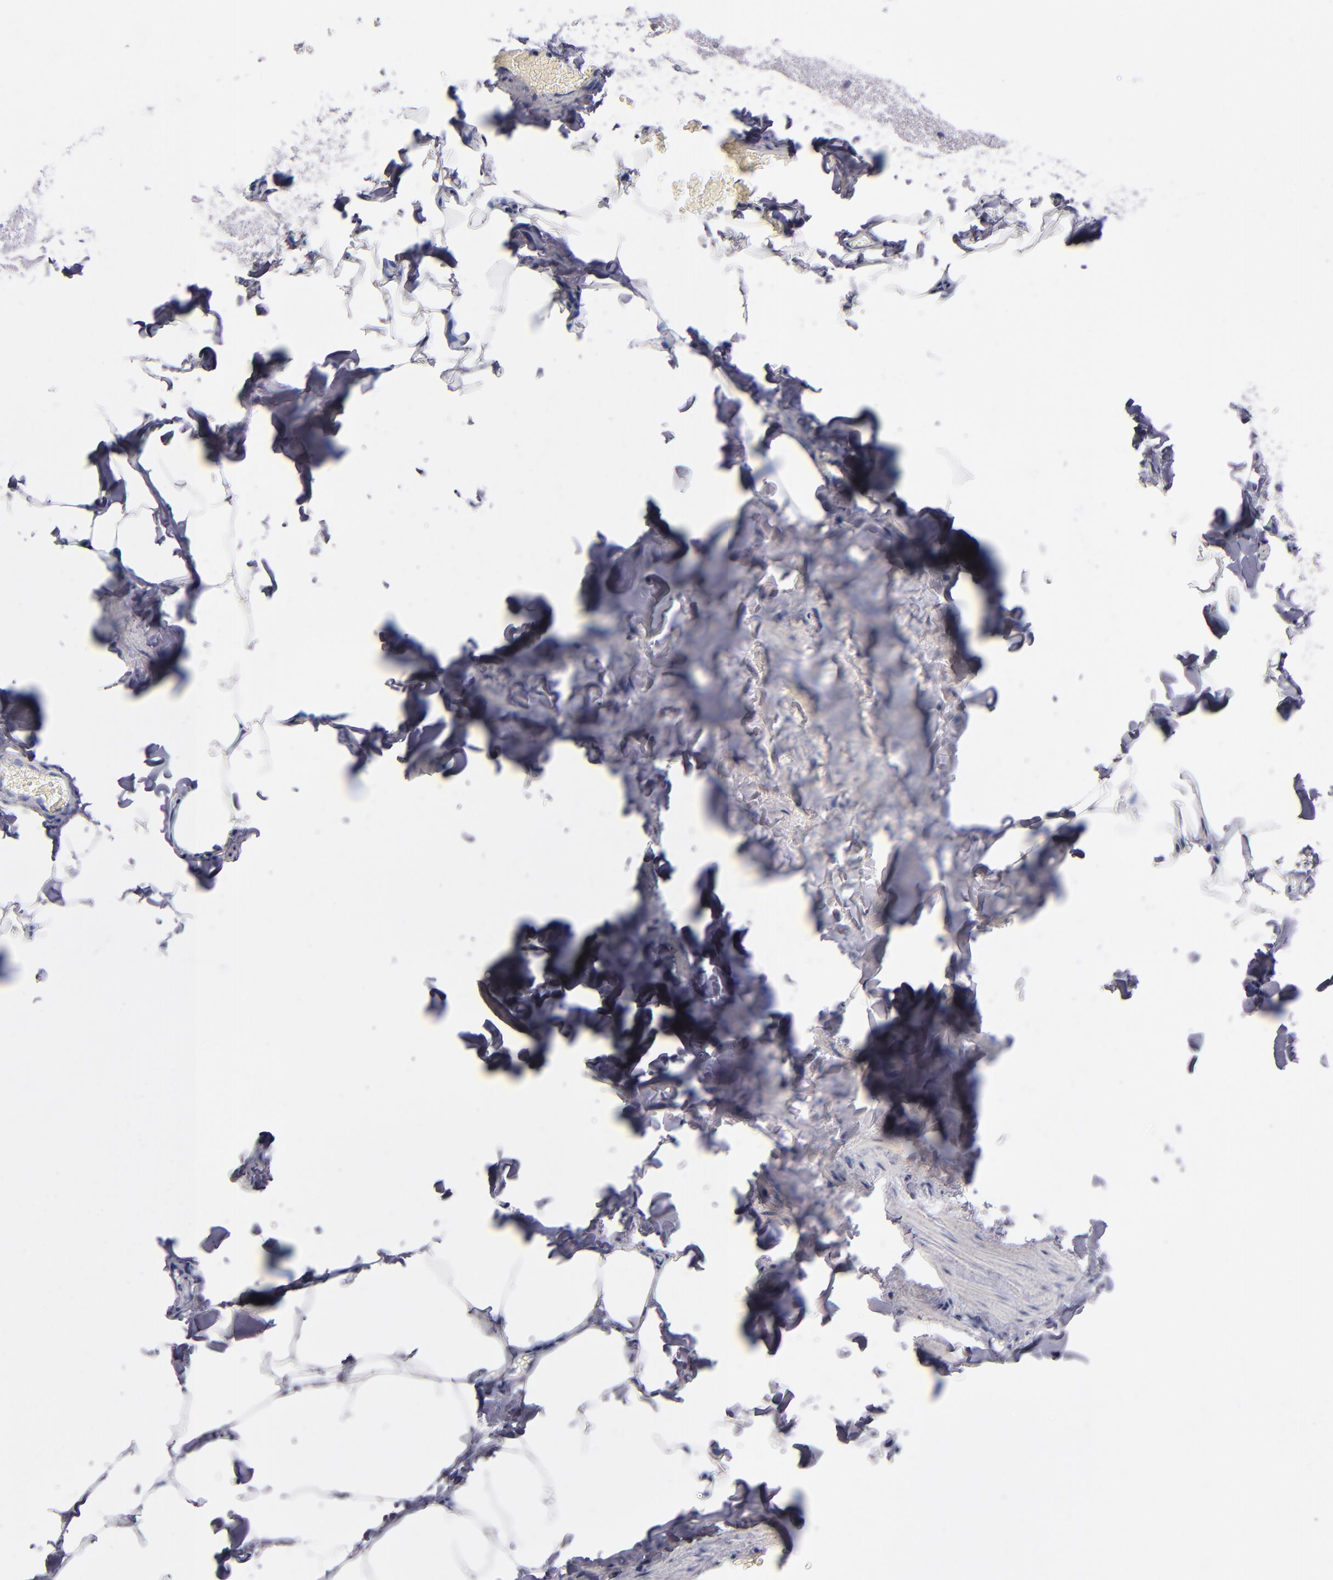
{"staining": {"intensity": "negative", "quantity": "none", "location": "none"}, "tissue": "adipose tissue", "cell_type": "Adipocytes", "image_type": "normal", "snomed": [{"axis": "morphology", "description": "Normal tissue, NOS"}, {"axis": "topography", "description": "Vascular tissue"}], "caption": "Photomicrograph shows no significant protein expression in adipocytes of normal adipose tissue. The staining is performed using DAB brown chromogen with nuclei counter-stained in using hematoxylin.", "gene": "HNF1B", "patient": {"sex": "male", "age": 41}}